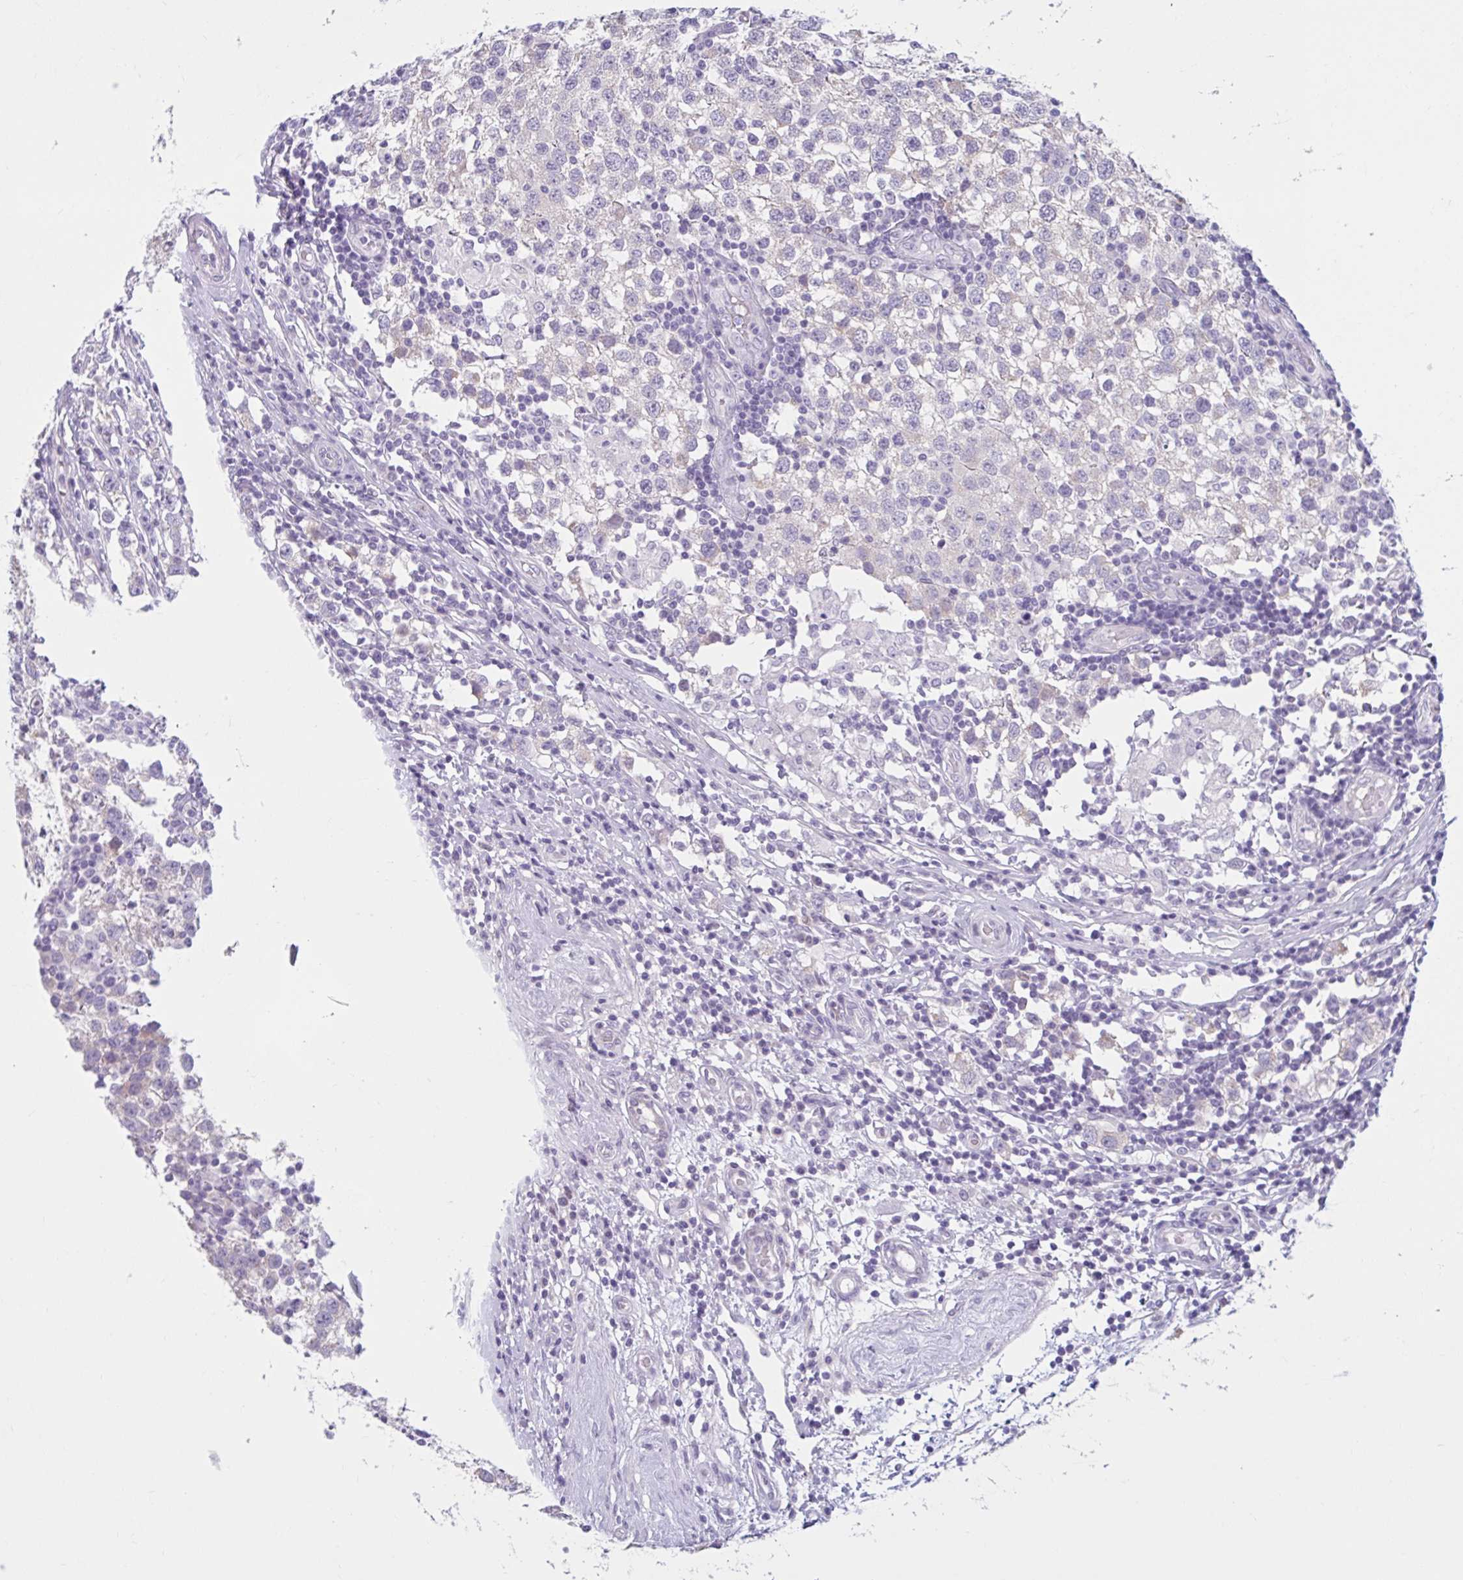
{"staining": {"intensity": "negative", "quantity": "none", "location": "none"}, "tissue": "testis cancer", "cell_type": "Tumor cells", "image_type": "cancer", "snomed": [{"axis": "morphology", "description": "Seminoma, NOS"}, {"axis": "topography", "description": "Testis"}], "caption": "Tumor cells are negative for protein expression in human testis cancer (seminoma).", "gene": "CEP120", "patient": {"sex": "male", "age": 34}}